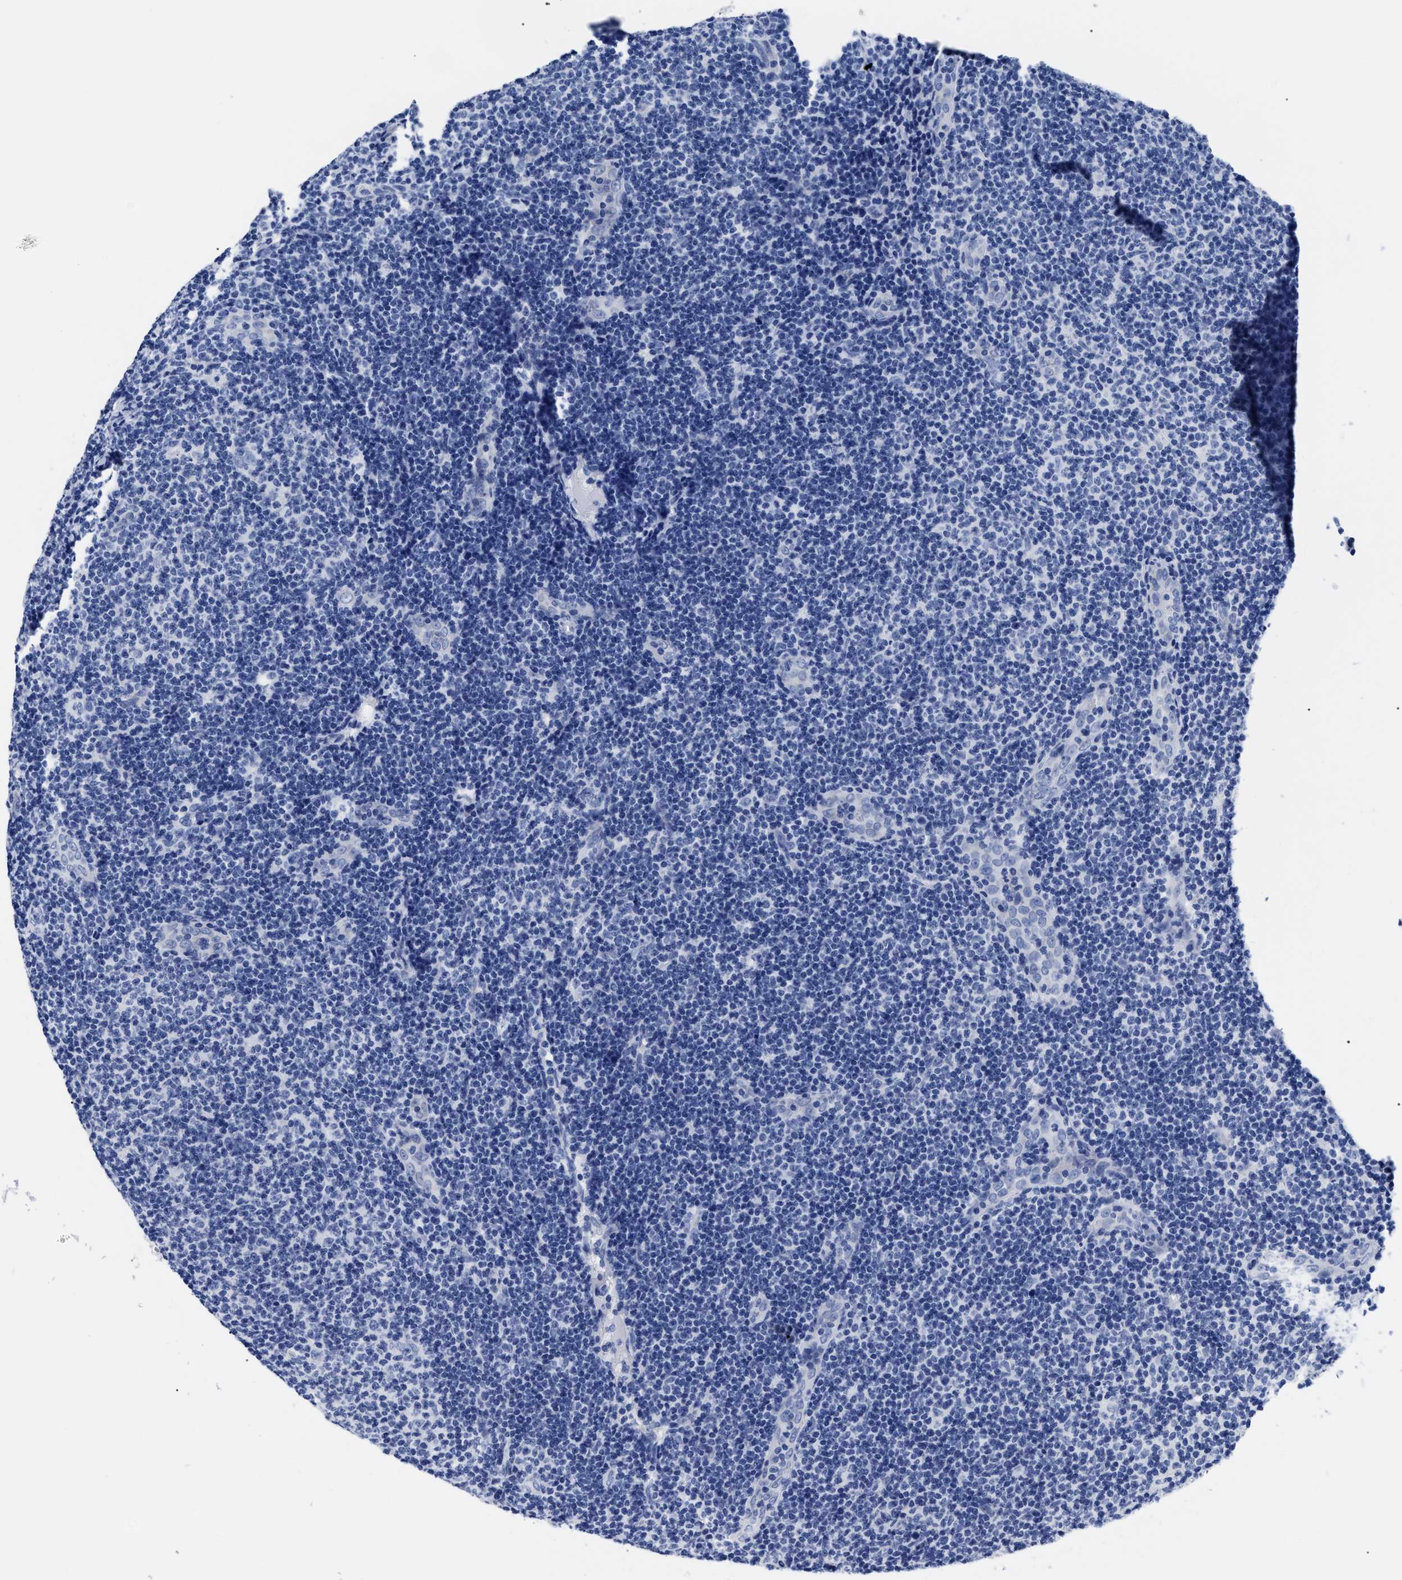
{"staining": {"intensity": "negative", "quantity": "none", "location": "none"}, "tissue": "lymphoma", "cell_type": "Tumor cells", "image_type": "cancer", "snomed": [{"axis": "morphology", "description": "Malignant lymphoma, non-Hodgkin's type, Low grade"}, {"axis": "topography", "description": "Lymph node"}], "caption": "An IHC histopathology image of lymphoma is shown. There is no staining in tumor cells of lymphoma.", "gene": "ALPG", "patient": {"sex": "male", "age": 83}}